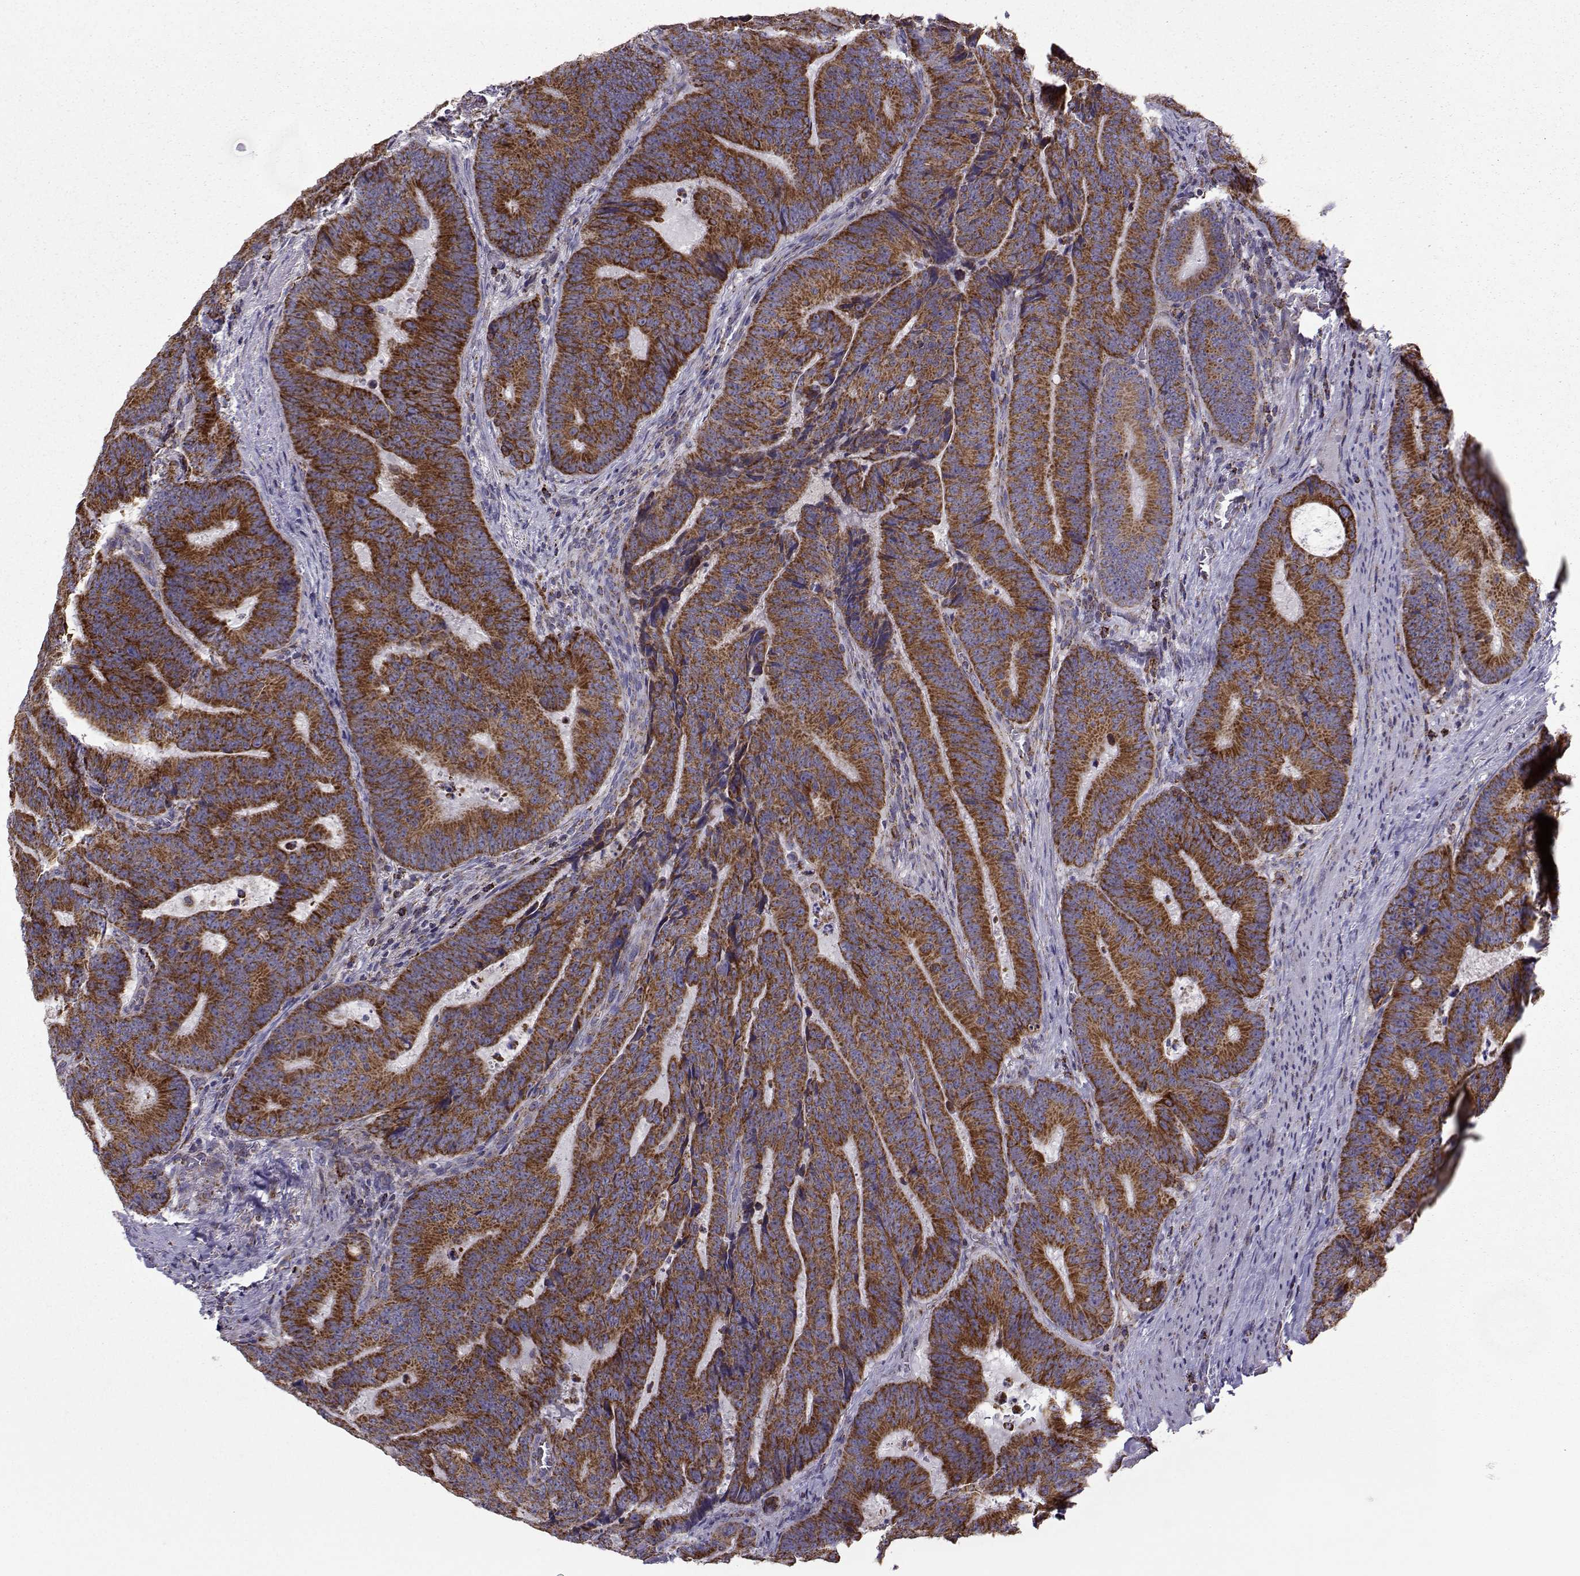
{"staining": {"intensity": "strong", "quantity": ">75%", "location": "cytoplasmic/membranous"}, "tissue": "colorectal cancer", "cell_type": "Tumor cells", "image_type": "cancer", "snomed": [{"axis": "morphology", "description": "Adenocarcinoma, NOS"}, {"axis": "topography", "description": "Colon"}], "caption": "Immunohistochemistry (IHC) micrograph of neoplastic tissue: colorectal cancer (adenocarcinoma) stained using immunohistochemistry (IHC) shows high levels of strong protein expression localized specifically in the cytoplasmic/membranous of tumor cells, appearing as a cytoplasmic/membranous brown color.", "gene": "NECAB3", "patient": {"sex": "female", "age": 82}}